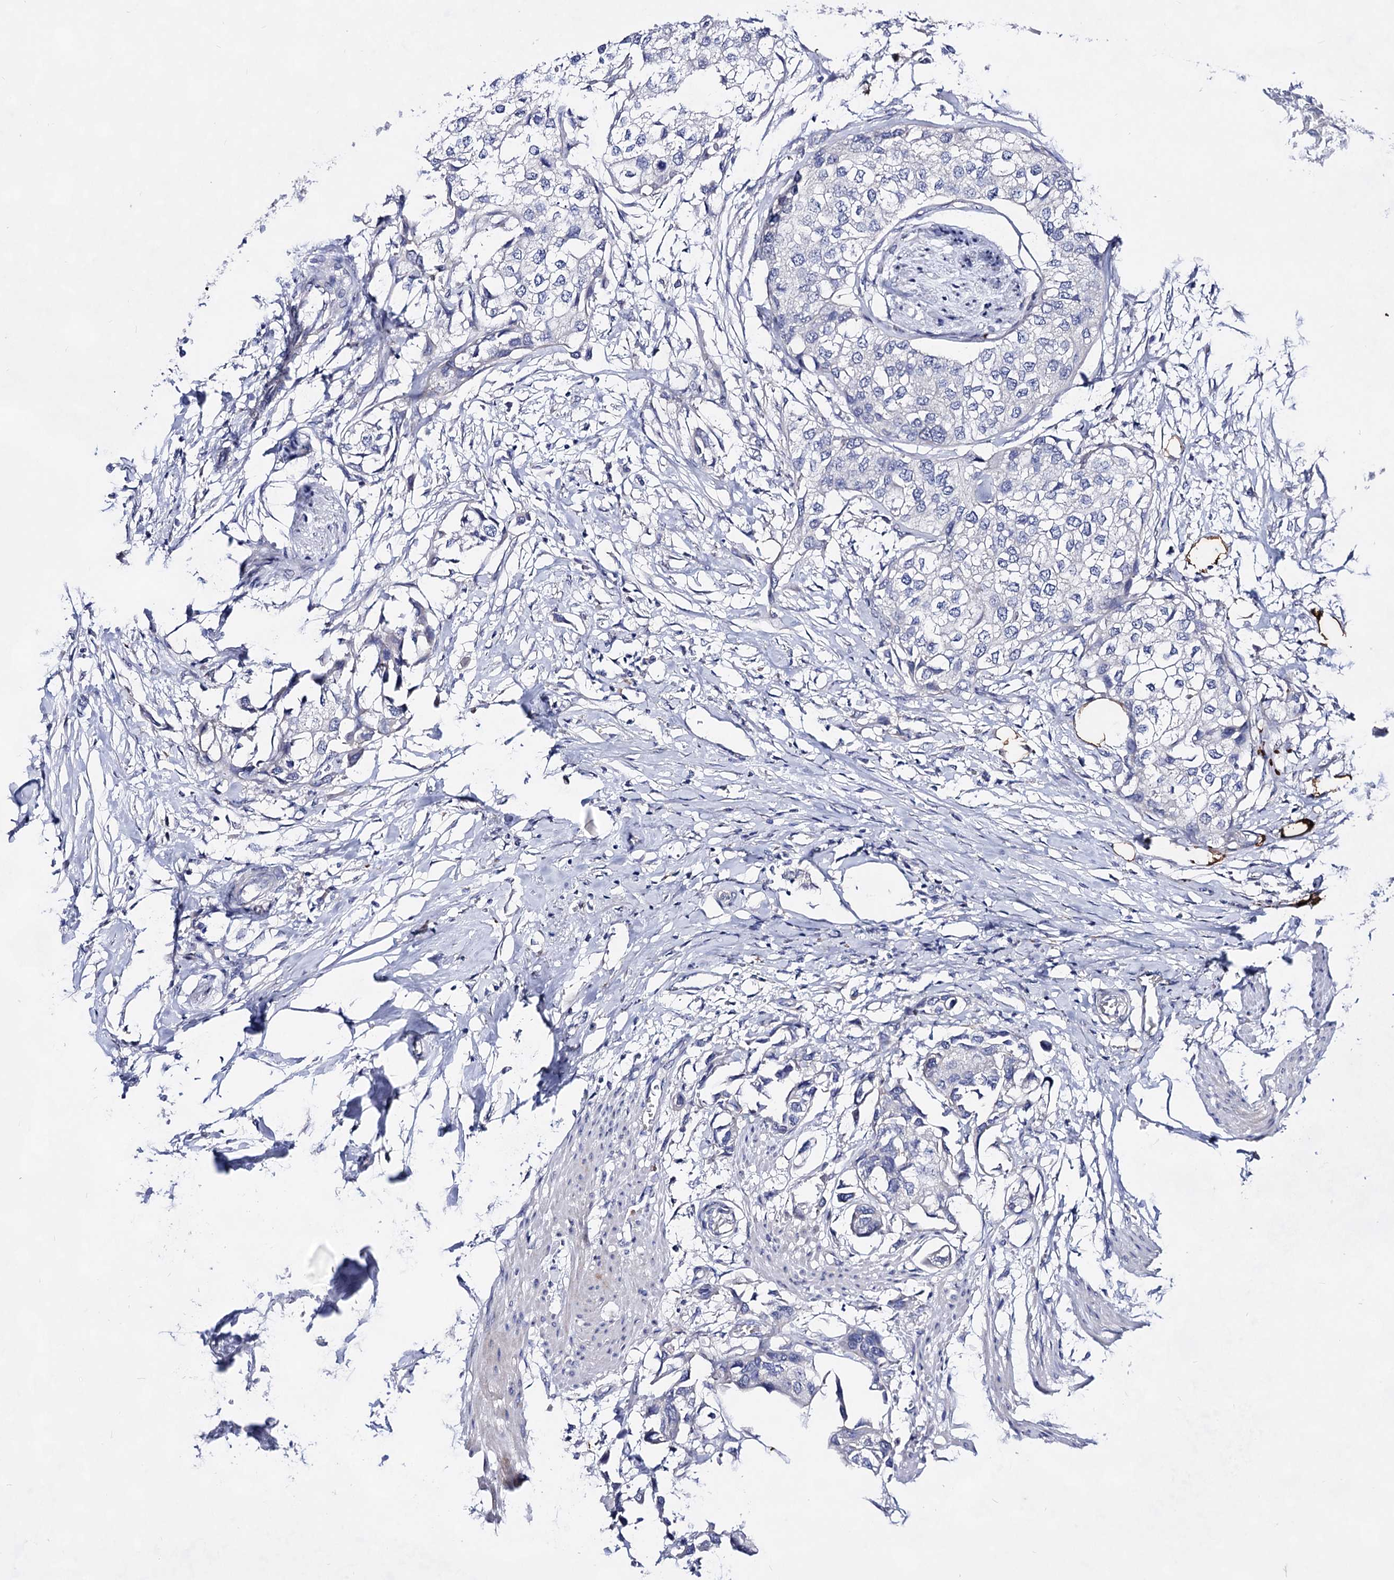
{"staining": {"intensity": "negative", "quantity": "none", "location": "none"}, "tissue": "urothelial cancer", "cell_type": "Tumor cells", "image_type": "cancer", "snomed": [{"axis": "morphology", "description": "Urothelial carcinoma, High grade"}, {"axis": "topography", "description": "Urinary bladder"}], "caption": "Tumor cells show no significant protein positivity in urothelial cancer. Nuclei are stained in blue.", "gene": "PLIN1", "patient": {"sex": "male", "age": 64}}